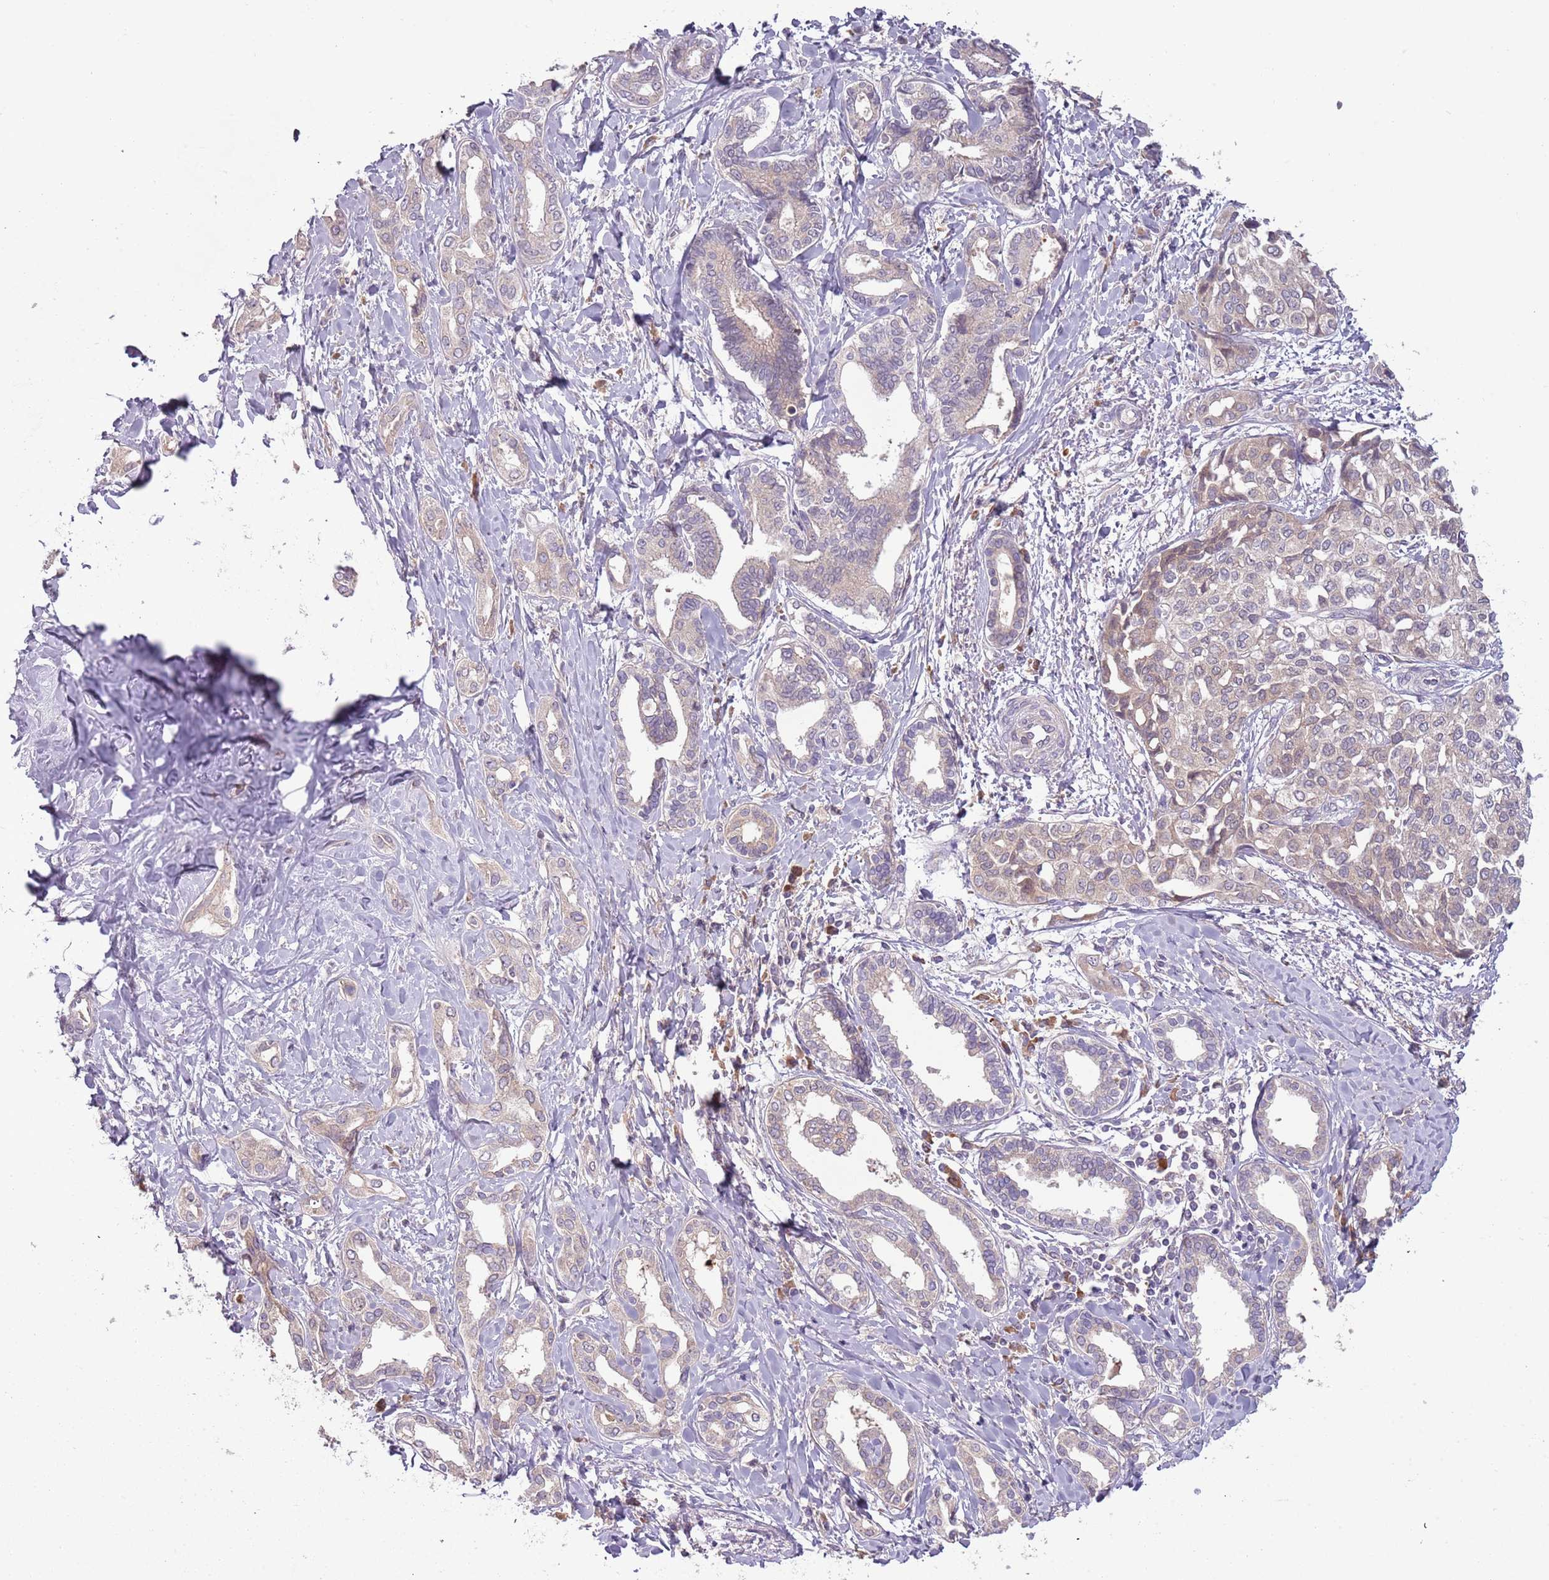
{"staining": {"intensity": "negative", "quantity": "none", "location": "none"}, "tissue": "liver cancer", "cell_type": "Tumor cells", "image_type": "cancer", "snomed": [{"axis": "morphology", "description": "Cholangiocarcinoma"}, {"axis": "topography", "description": "Liver"}], "caption": "Protein analysis of cholangiocarcinoma (liver) shows no significant staining in tumor cells.", "gene": "FECH", "patient": {"sex": "female", "age": 77}}